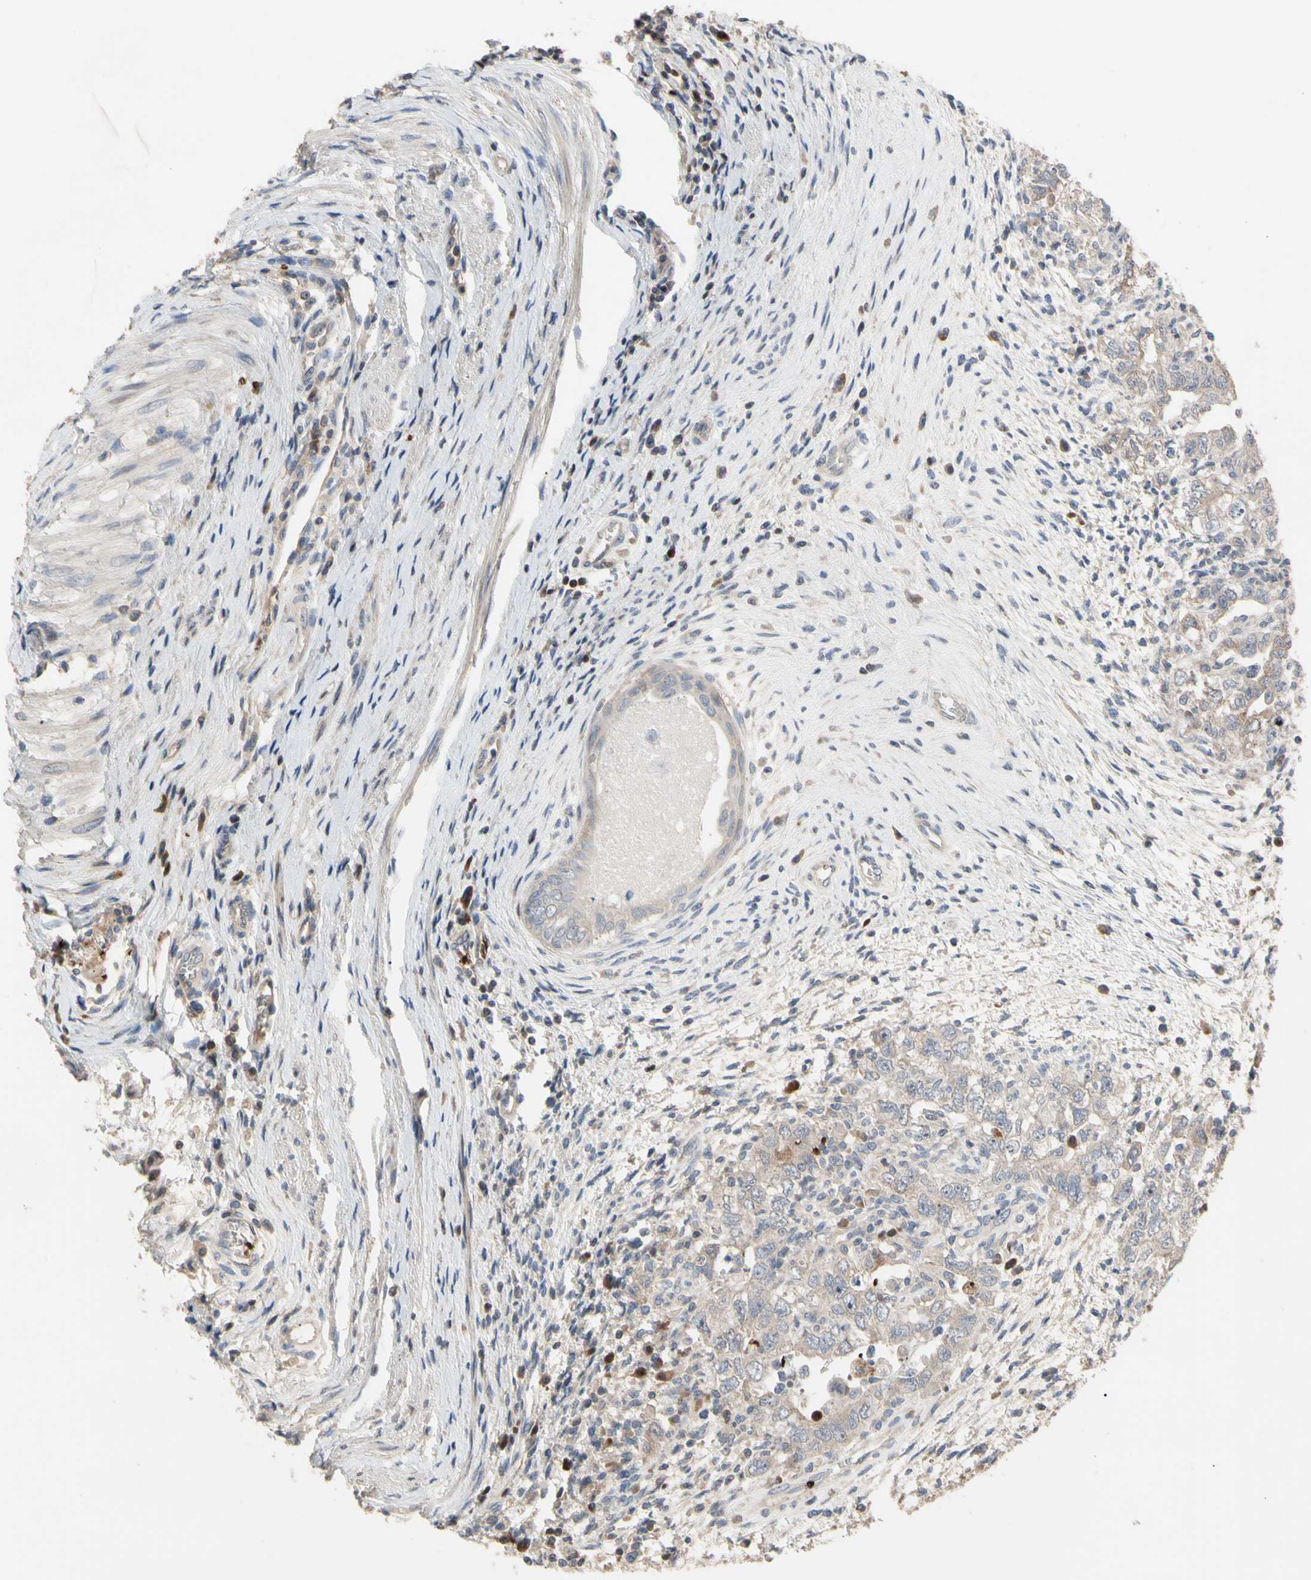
{"staining": {"intensity": "weak", "quantity": "<25%", "location": "cytoplasmic/membranous"}, "tissue": "testis cancer", "cell_type": "Tumor cells", "image_type": "cancer", "snomed": [{"axis": "morphology", "description": "Carcinoma, Embryonal, NOS"}, {"axis": "topography", "description": "Testis"}], "caption": "DAB immunohistochemical staining of human testis embryonal carcinoma reveals no significant positivity in tumor cells. The staining is performed using DAB brown chromogen with nuclei counter-stained in using hematoxylin.", "gene": "HMGCR", "patient": {"sex": "male", "age": 26}}